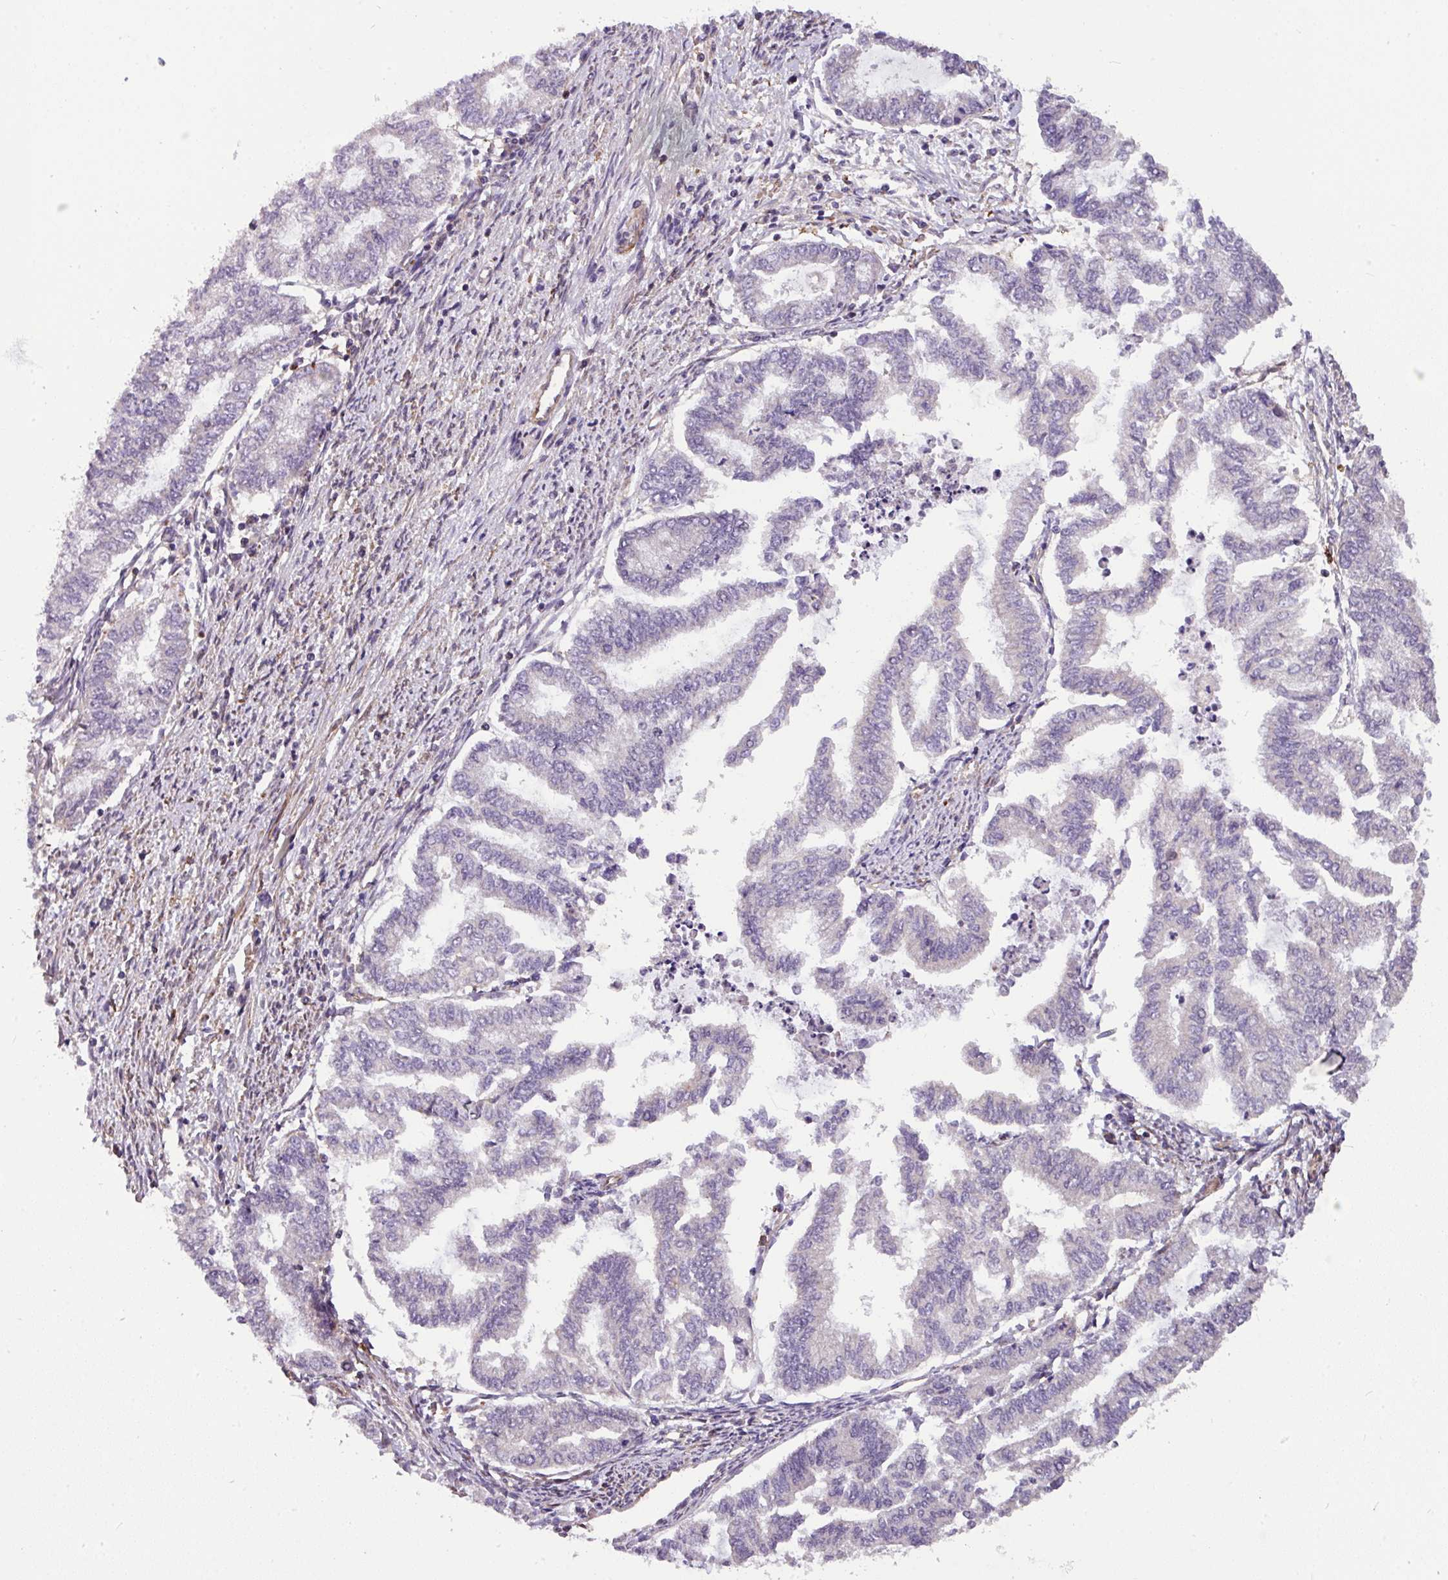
{"staining": {"intensity": "negative", "quantity": "none", "location": "none"}, "tissue": "endometrial cancer", "cell_type": "Tumor cells", "image_type": "cancer", "snomed": [{"axis": "morphology", "description": "Adenocarcinoma, NOS"}, {"axis": "topography", "description": "Endometrium"}], "caption": "Tumor cells show no significant positivity in adenocarcinoma (endometrial).", "gene": "CASS4", "patient": {"sex": "female", "age": 79}}